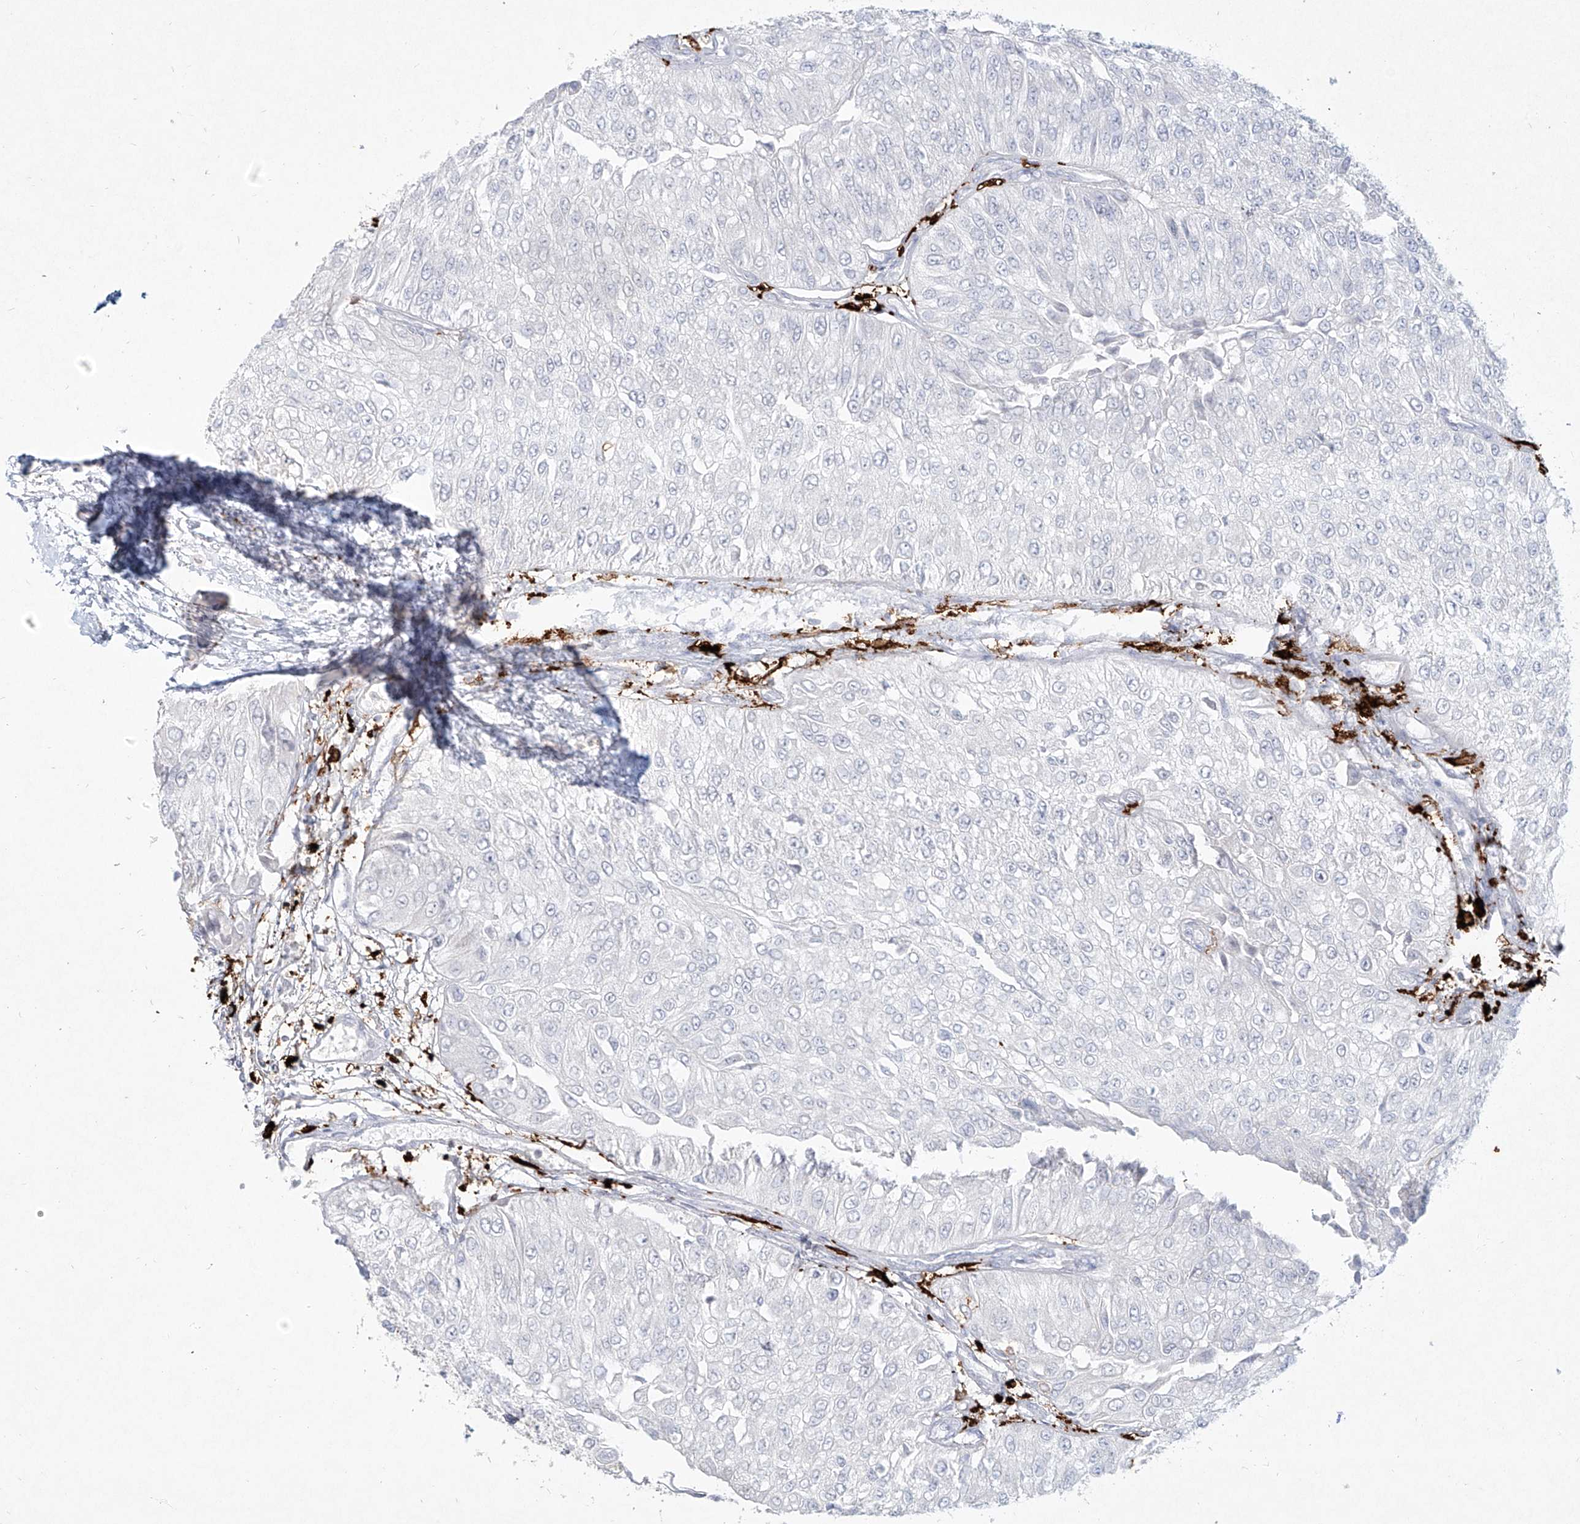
{"staining": {"intensity": "negative", "quantity": "none", "location": "none"}, "tissue": "urothelial cancer", "cell_type": "Tumor cells", "image_type": "cancer", "snomed": [{"axis": "morphology", "description": "Urothelial carcinoma, High grade"}, {"axis": "topography", "description": "Kidney"}, {"axis": "topography", "description": "Urinary bladder"}], "caption": "Immunohistochemistry of human high-grade urothelial carcinoma displays no positivity in tumor cells.", "gene": "CD209", "patient": {"sex": "male", "age": 77}}